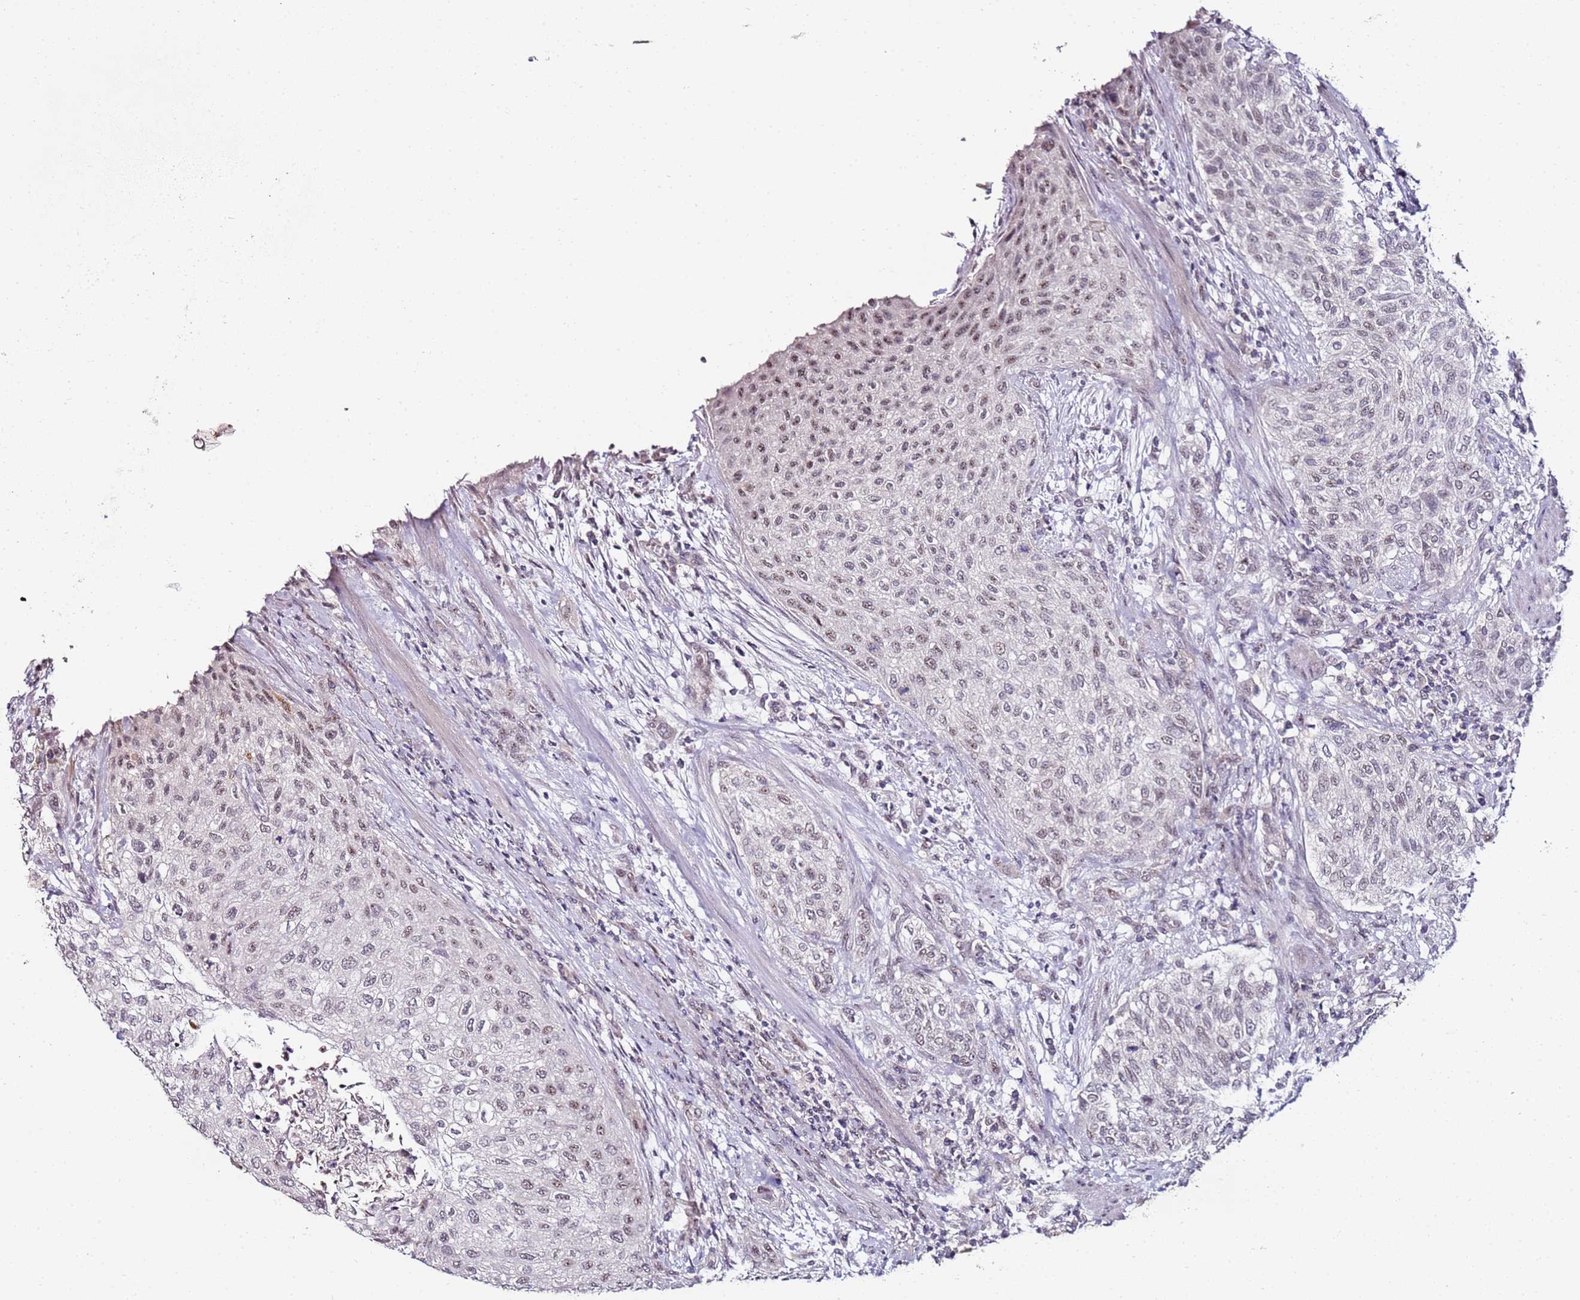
{"staining": {"intensity": "weak", "quantity": "25%-75%", "location": "nuclear"}, "tissue": "urothelial cancer", "cell_type": "Tumor cells", "image_type": "cancer", "snomed": [{"axis": "morphology", "description": "Normal tissue, NOS"}, {"axis": "morphology", "description": "Urothelial carcinoma, NOS"}, {"axis": "topography", "description": "Urinary bladder"}, {"axis": "topography", "description": "Peripheral nerve tissue"}], "caption": "Immunohistochemical staining of human urothelial cancer demonstrates low levels of weak nuclear positivity in approximately 25%-75% of tumor cells.", "gene": "DUSP28", "patient": {"sex": "male", "age": 35}}